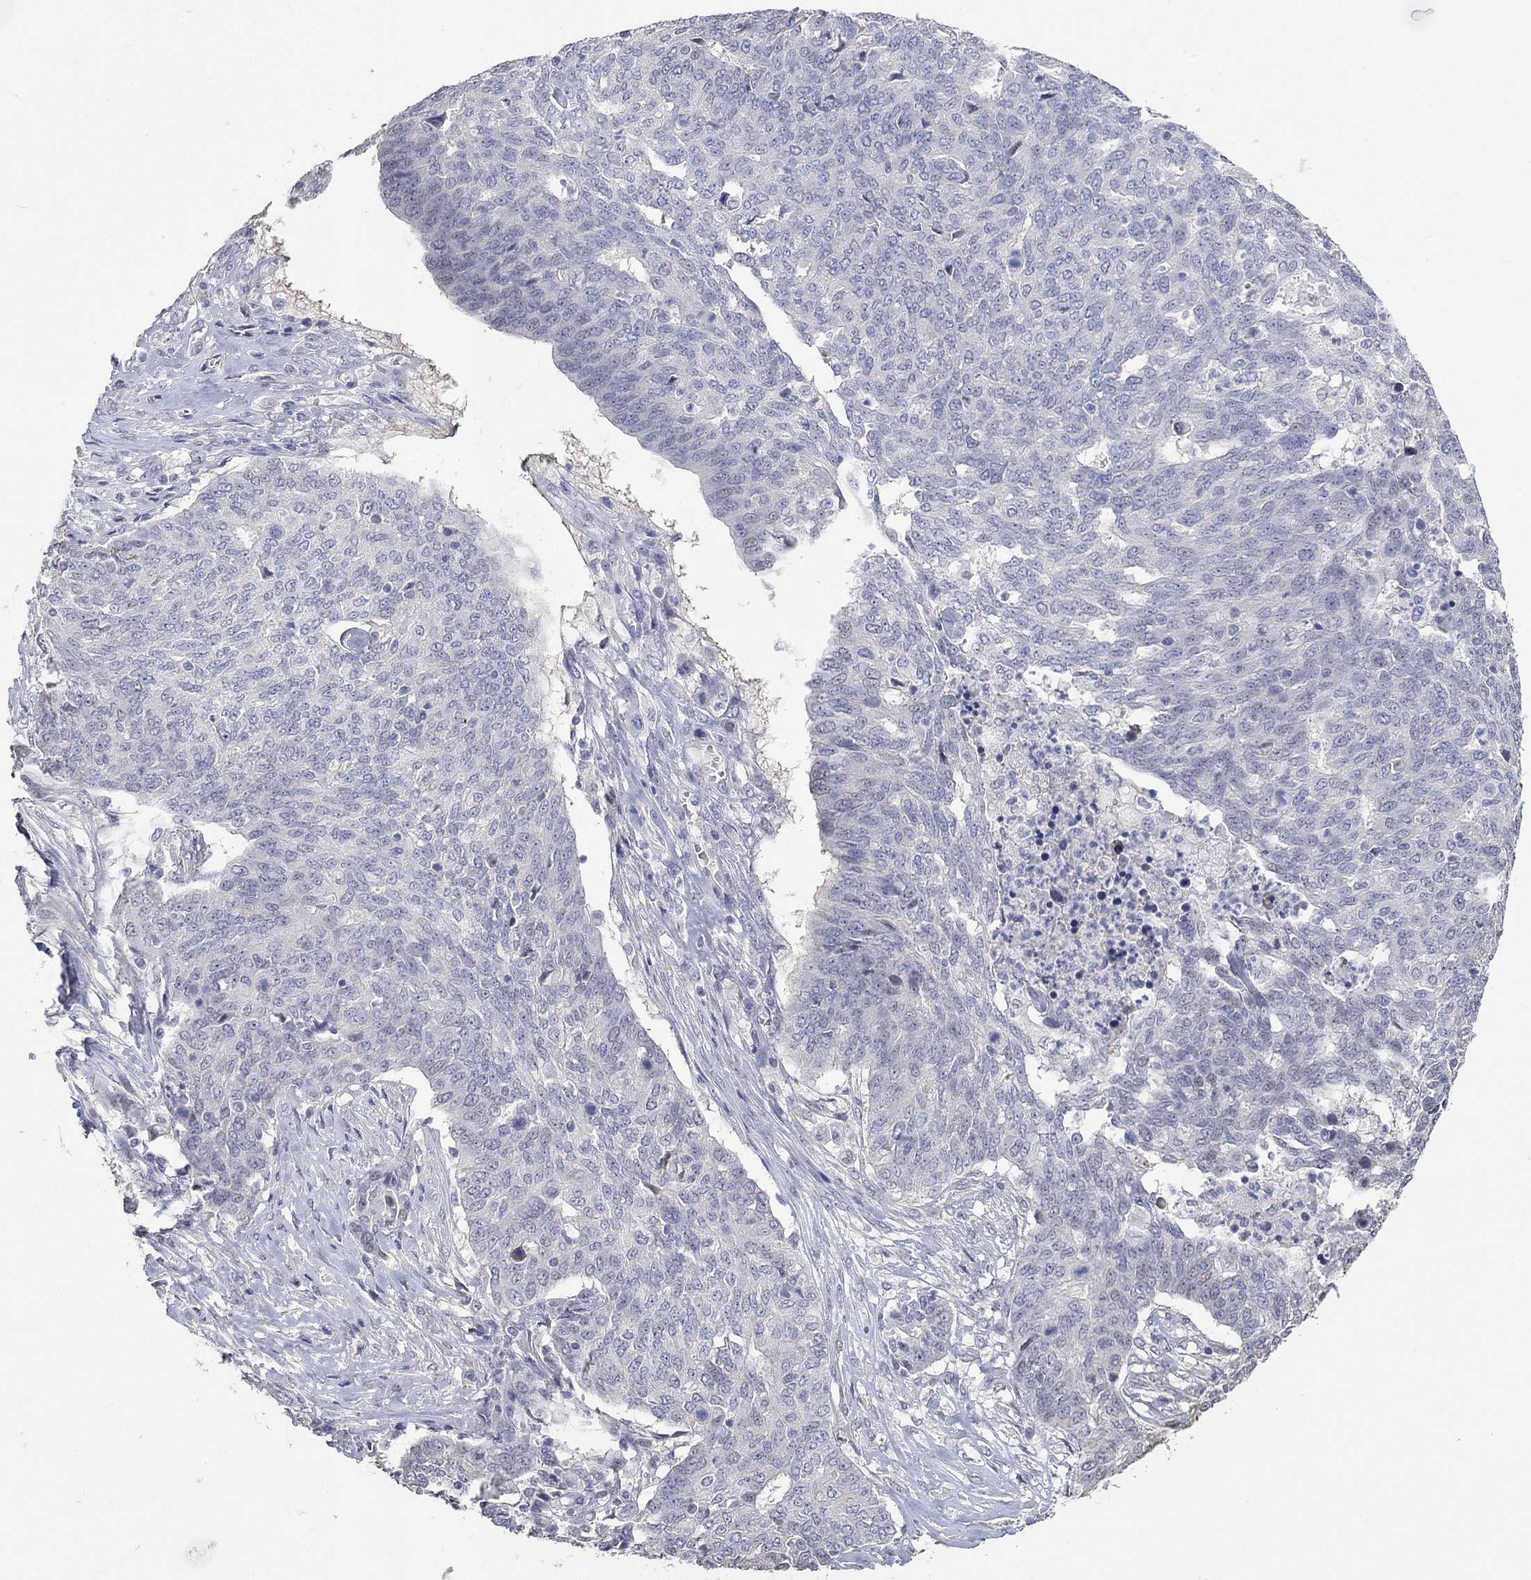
{"staining": {"intensity": "negative", "quantity": "none", "location": "none"}, "tissue": "ovarian cancer", "cell_type": "Tumor cells", "image_type": "cancer", "snomed": [{"axis": "morphology", "description": "Cystadenocarcinoma, serous, NOS"}, {"axis": "topography", "description": "Ovary"}], "caption": "The IHC photomicrograph has no significant expression in tumor cells of ovarian serous cystadenocarcinoma tissue.", "gene": "PNMA5", "patient": {"sex": "female", "age": 67}}